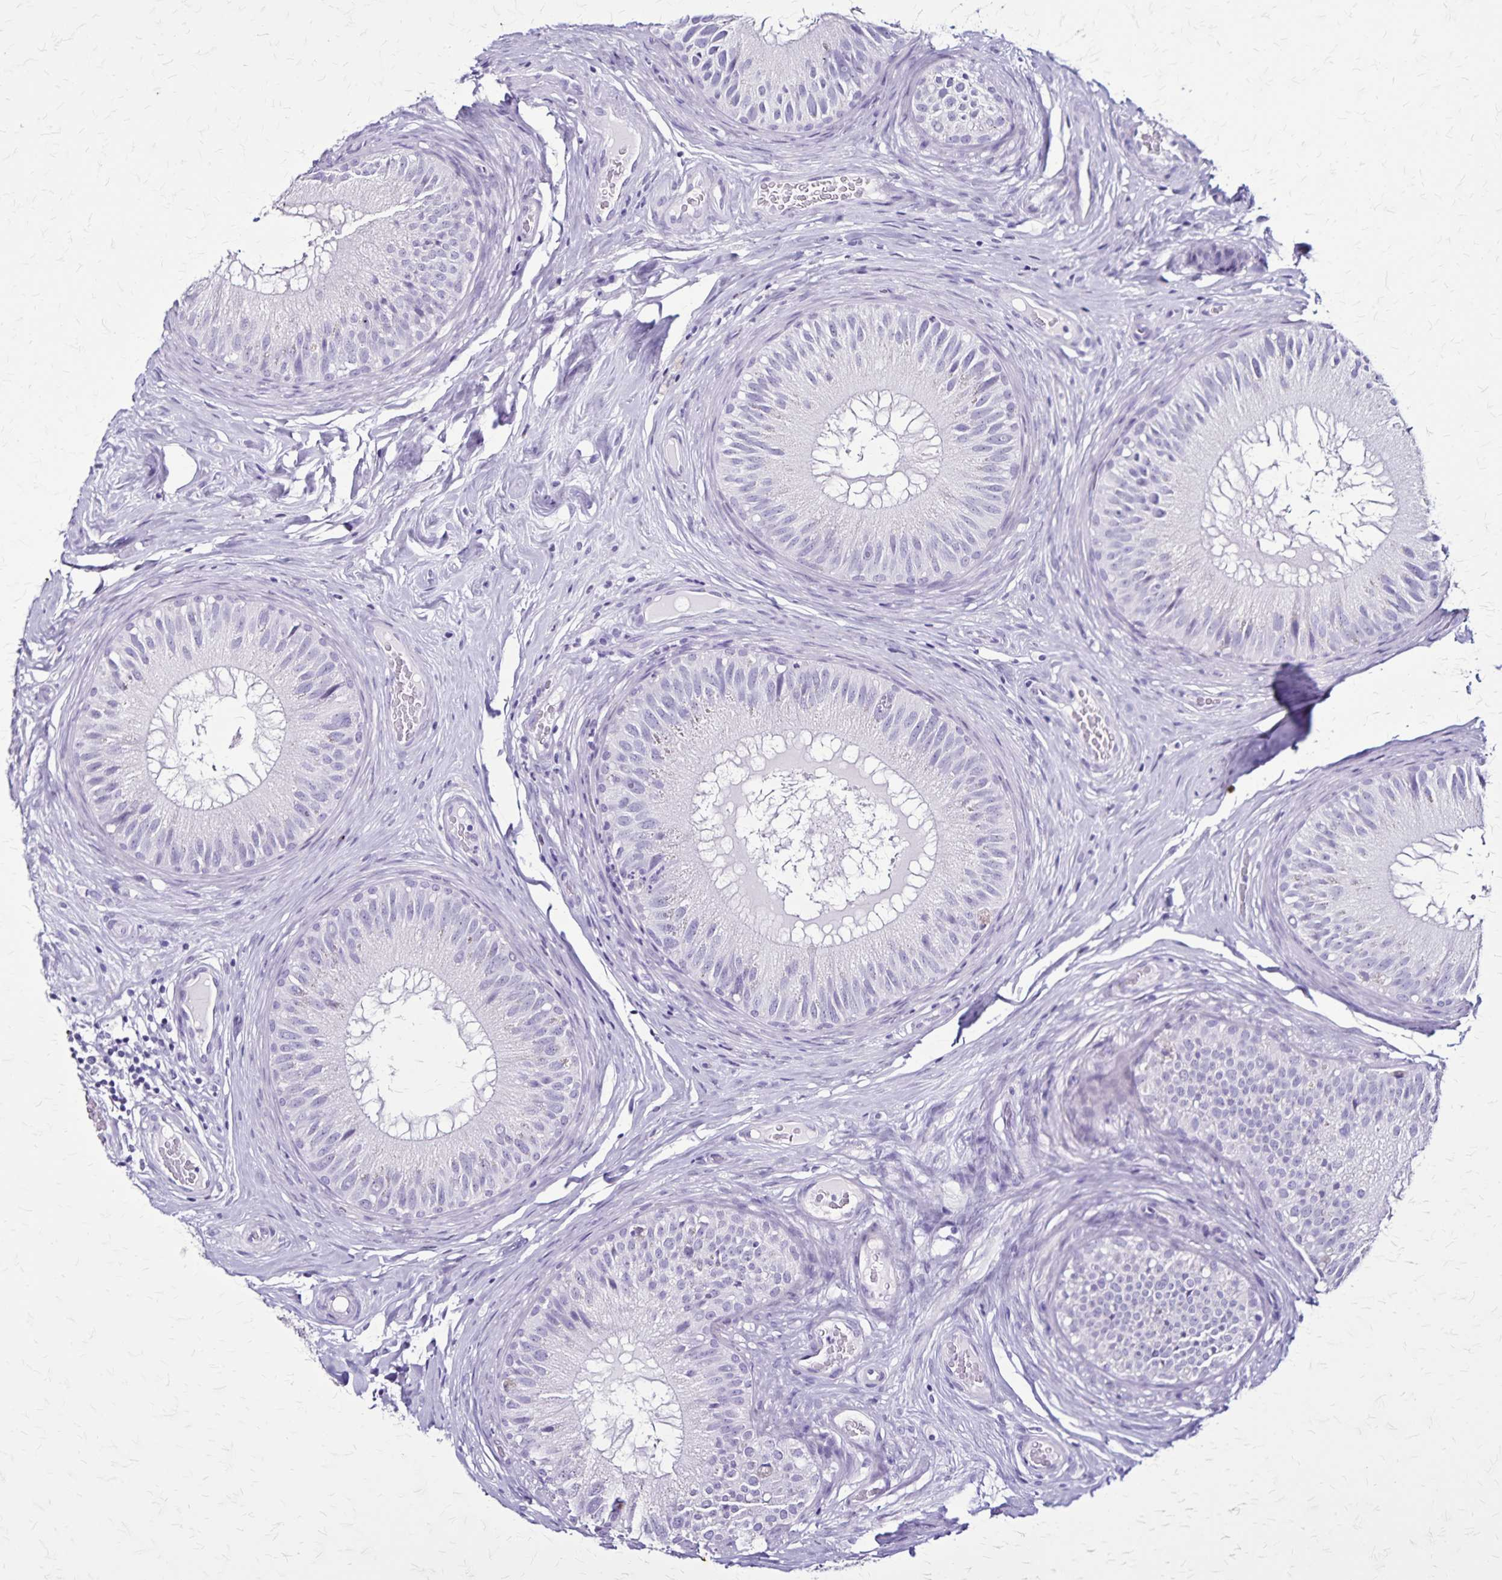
{"staining": {"intensity": "negative", "quantity": "none", "location": "none"}, "tissue": "epididymis", "cell_type": "Glandular cells", "image_type": "normal", "snomed": [{"axis": "morphology", "description": "Normal tissue, NOS"}, {"axis": "topography", "description": "Epididymis"}], "caption": "Immunohistochemical staining of normal epididymis exhibits no significant expression in glandular cells.", "gene": "KRT2", "patient": {"sex": "male", "age": 34}}